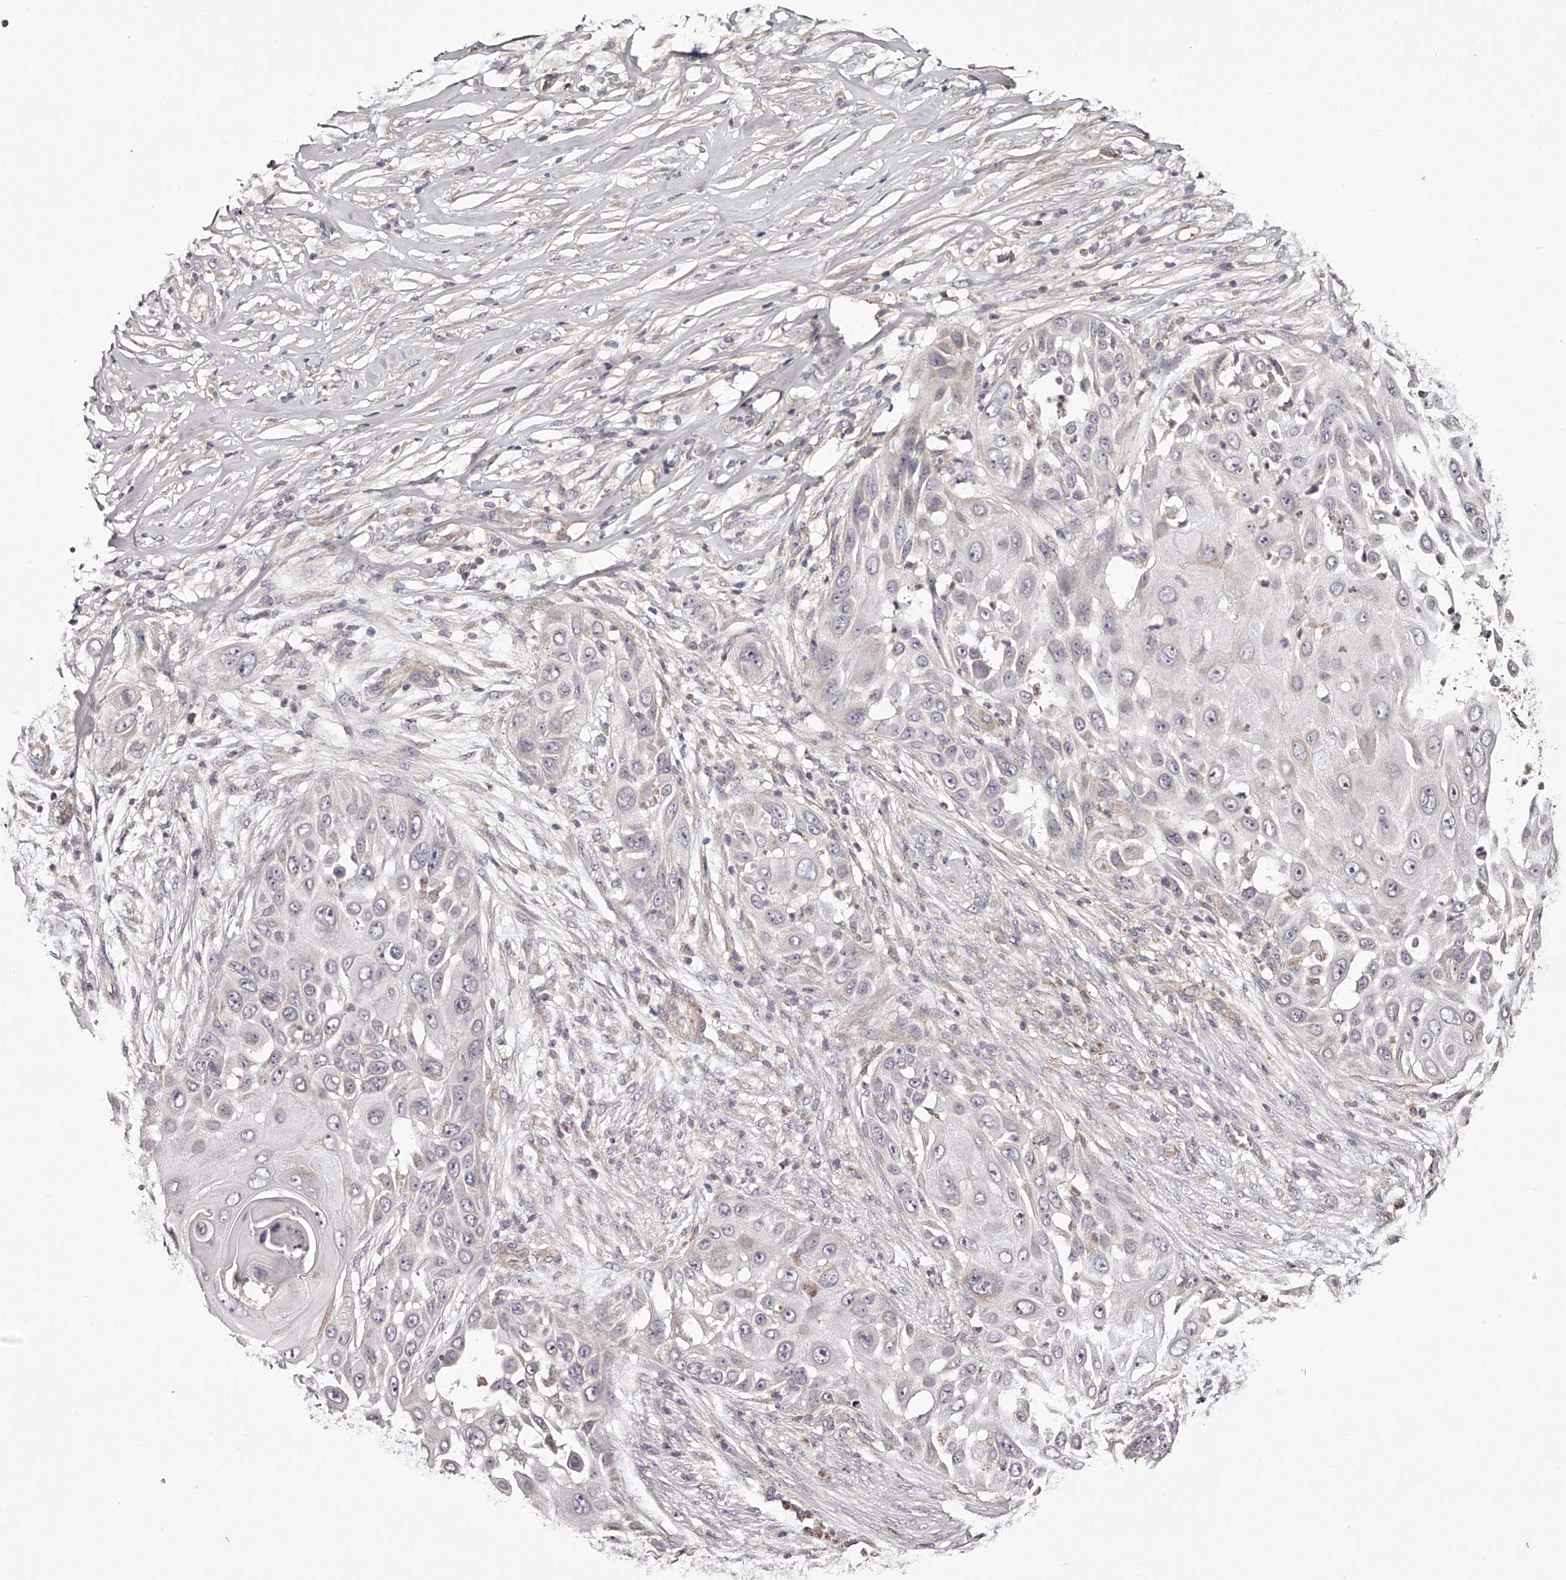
{"staining": {"intensity": "negative", "quantity": "none", "location": "none"}, "tissue": "skin cancer", "cell_type": "Tumor cells", "image_type": "cancer", "snomed": [{"axis": "morphology", "description": "Squamous cell carcinoma, NOS"}, {"axis": "topography", "description": "Skin"}], "caption": "Human skin squamous cell carcinoma stained for a protein using IHC demonstrates no expression in tumor cells.", "gene": "USP21", "patient": {"sex": "female", "age": 44}}